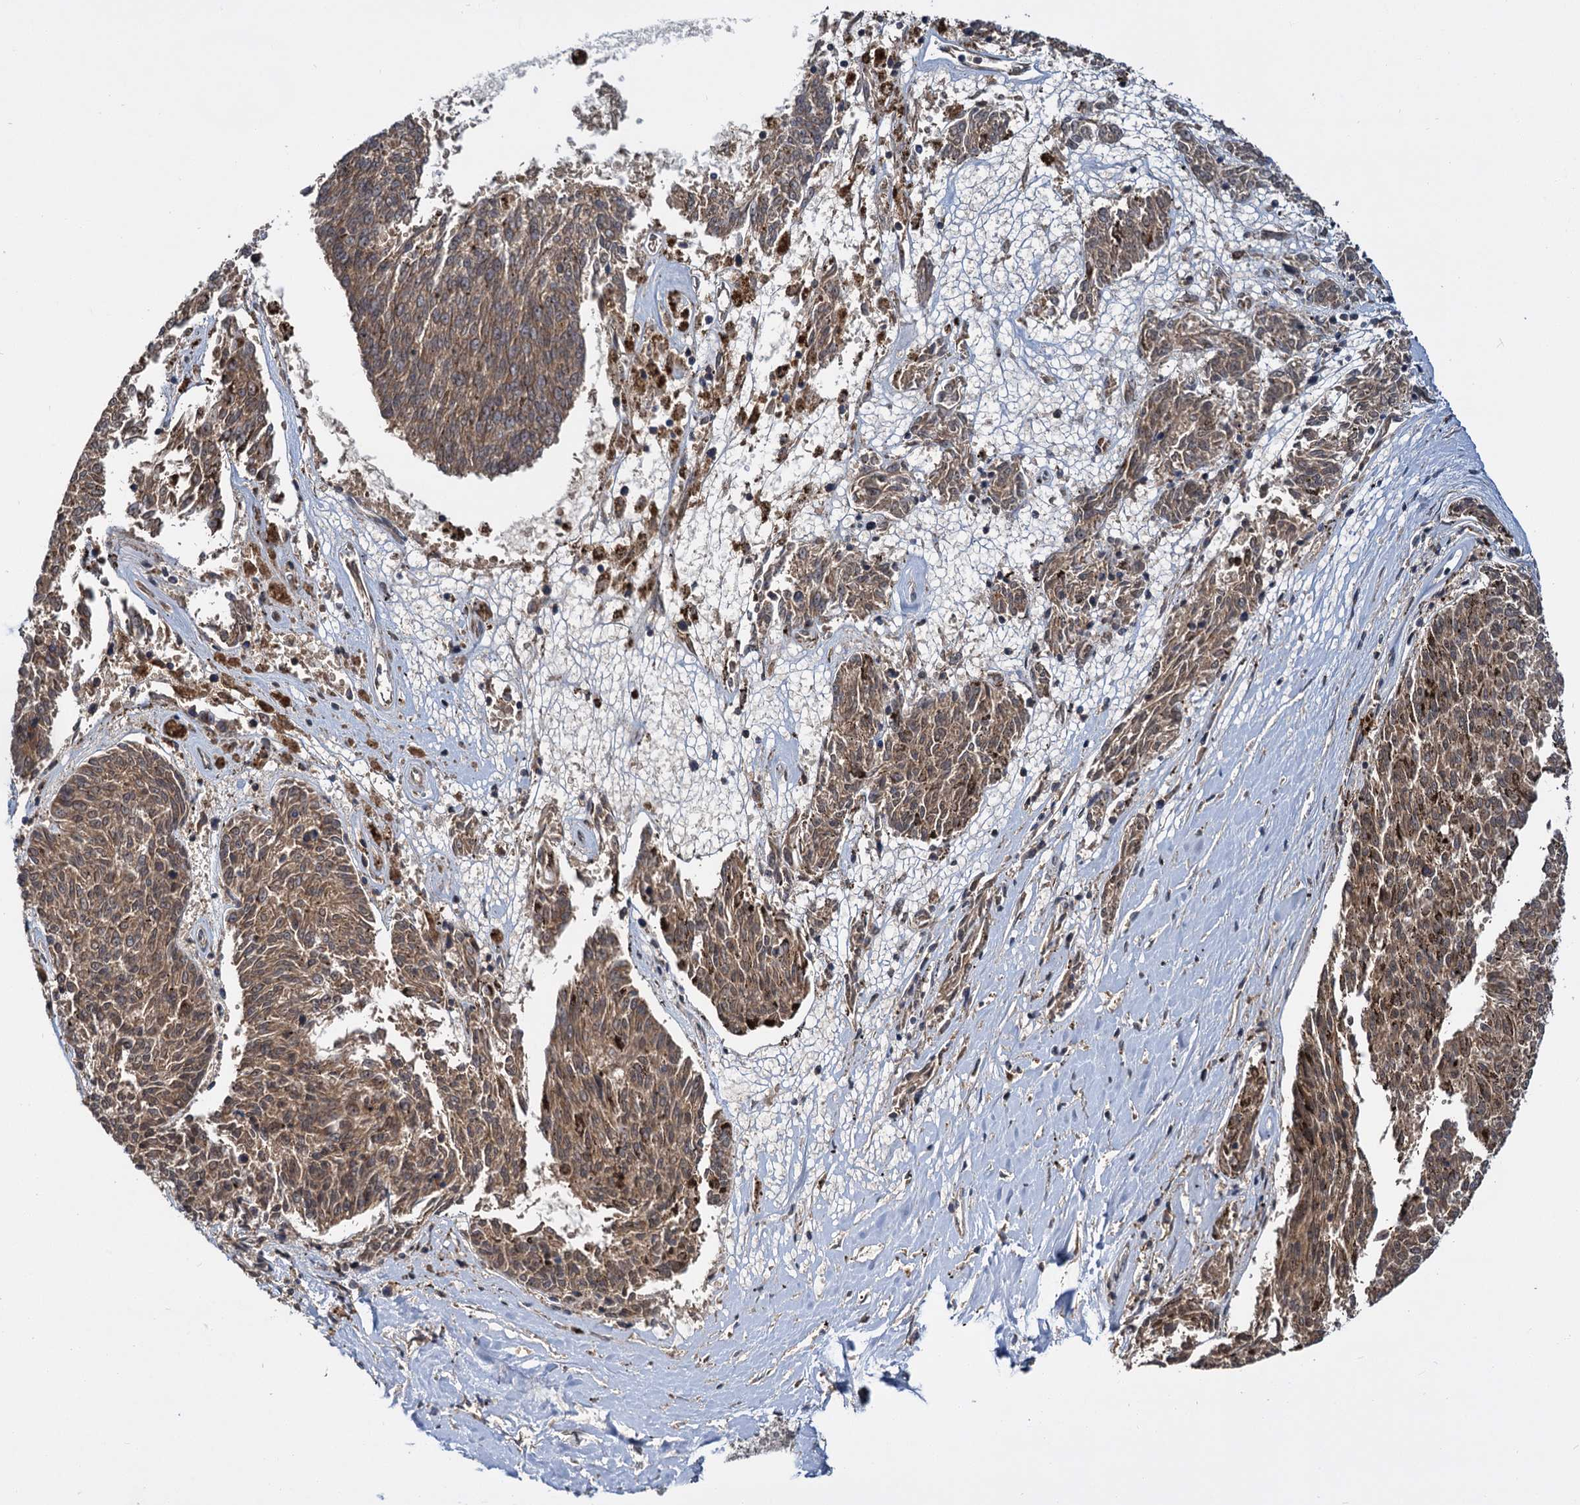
{"staining": {"intensity": "moderate", "quantity": "25%-75%", "location": "cytoplasmic/membranous,nuclear"}, "tissue": "melanoma", "cell_type": "Tumor cells", "image_type": "cancer", "snomed": [{"axis": "morphology", "description": "Malignant melanoma, NOS"}, {"axis": "topography", "description": "Skin"}], "caption": "The immunohistochemical stain shows moderate cytoplasmic/membranous and nuclear staining in tumor cells of malignant melanoma tissue.", "gene": "MBD6", "patient": {"sex": "female", "age": 72}}